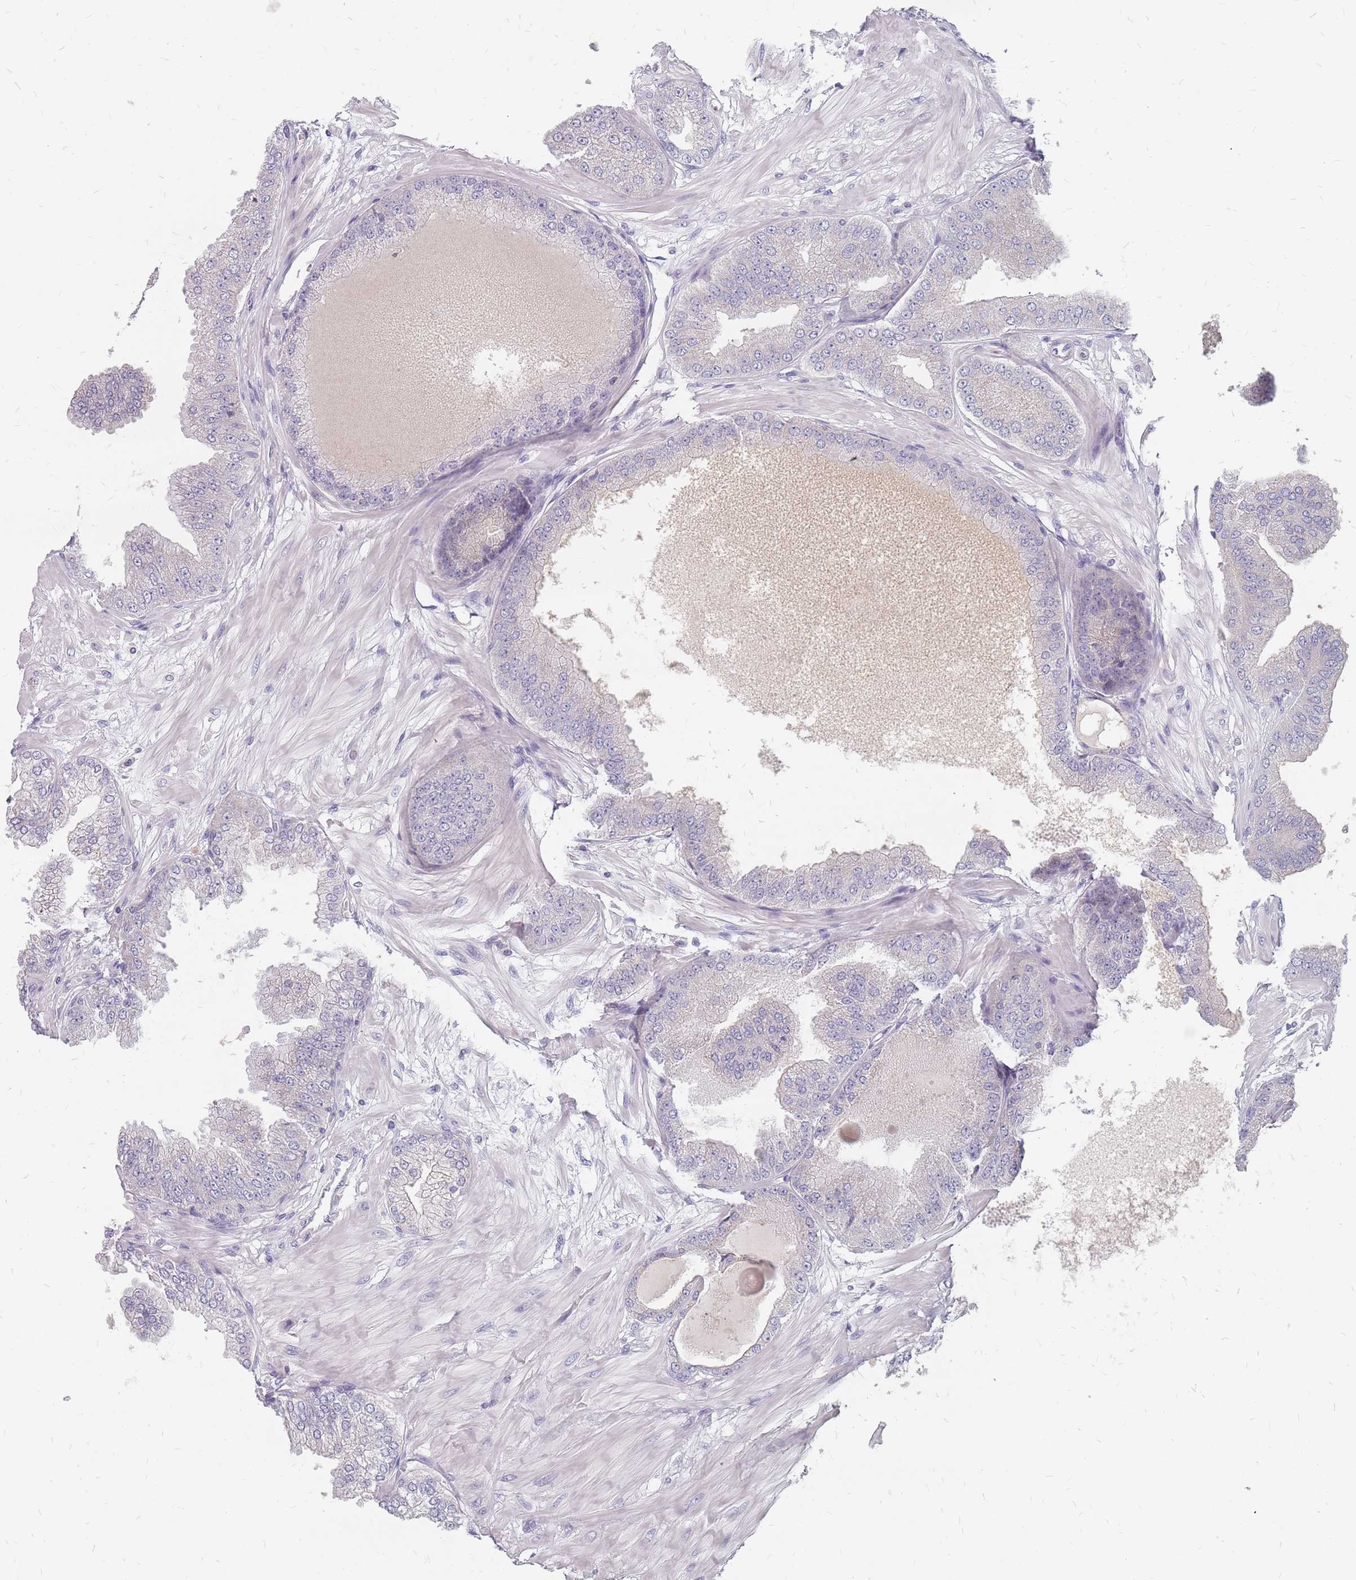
{"staining": {"intensity": "negative", "quantity": "none", "location": "none"}, "tissue": "prostate cancer", "cell_type": "Tumor cells", "image_type": "cancer", "snomed": [{"axis": "morphology", "description": "Adenocarcinoma, Low grade"}, {"axis": "topography", "description": "Prostate"}], "caption": "Immunohistochemistry (IHC) photomicrograph of neoplastic tissue: human prostate low-grade adenocarcinoma stained with DAB (3,3'-diaminobenzidine) displays no significant protein expression in tumor cells.", "gene": "CMTR2", "patient": {"sex": "male", "age": 55}}